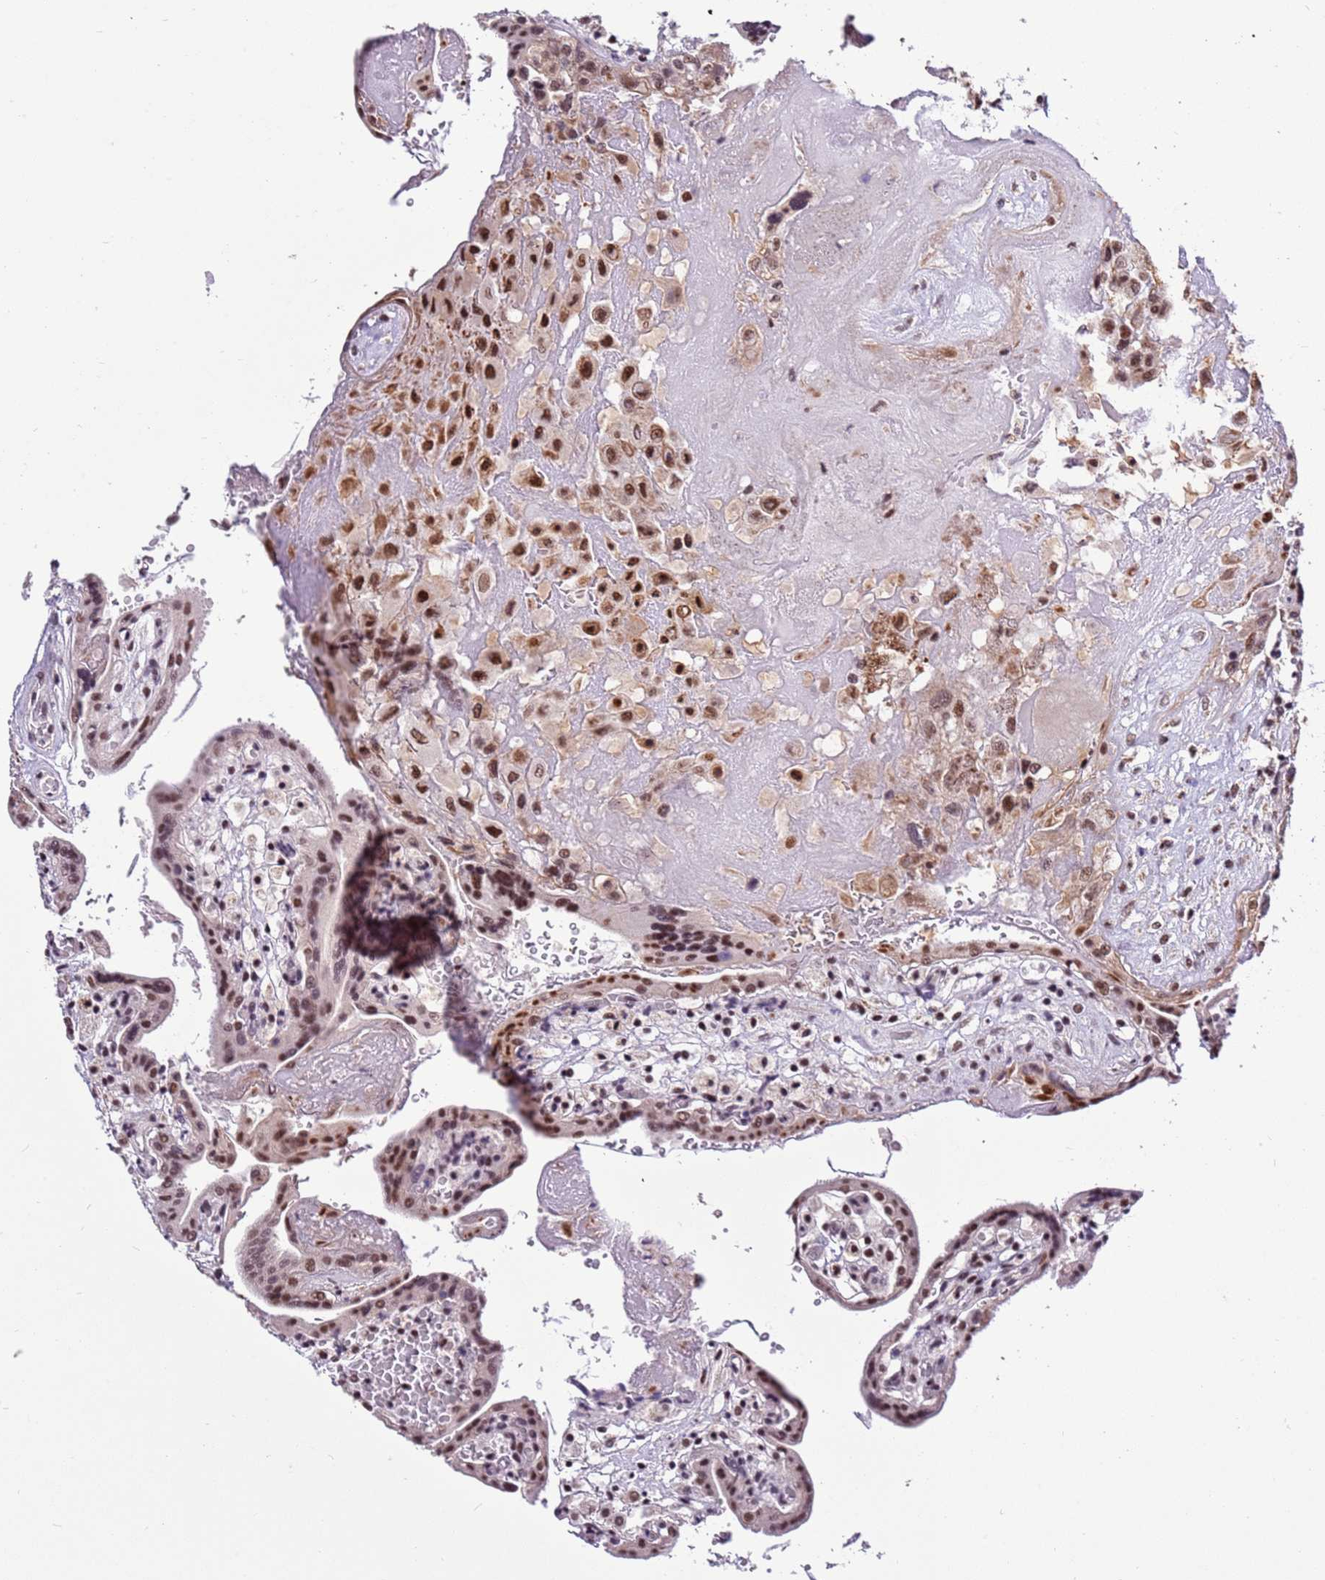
{"staining": {"intensity": "strong", "quantity": ">75%", "location": "nuclear"}, "tissue": "placenta", "cell_type": "Decidual cells", "image_type": "normal", "snomed": [{"axis": "morphology", "description": "Normal tissue, NOS"}, {"axis": "topography", "description": "Placenta"}], "caption": "Protein expression analysis of normal human placenta reveals strong nuclear expression in approximately >75% of decidual cells. Immunohistochemistry (ihc) stains the protein of interest in brown and the nuclei are stained blue.", "gene": "AKAP8L", "patient": {"sex": "female", "age": 37}}